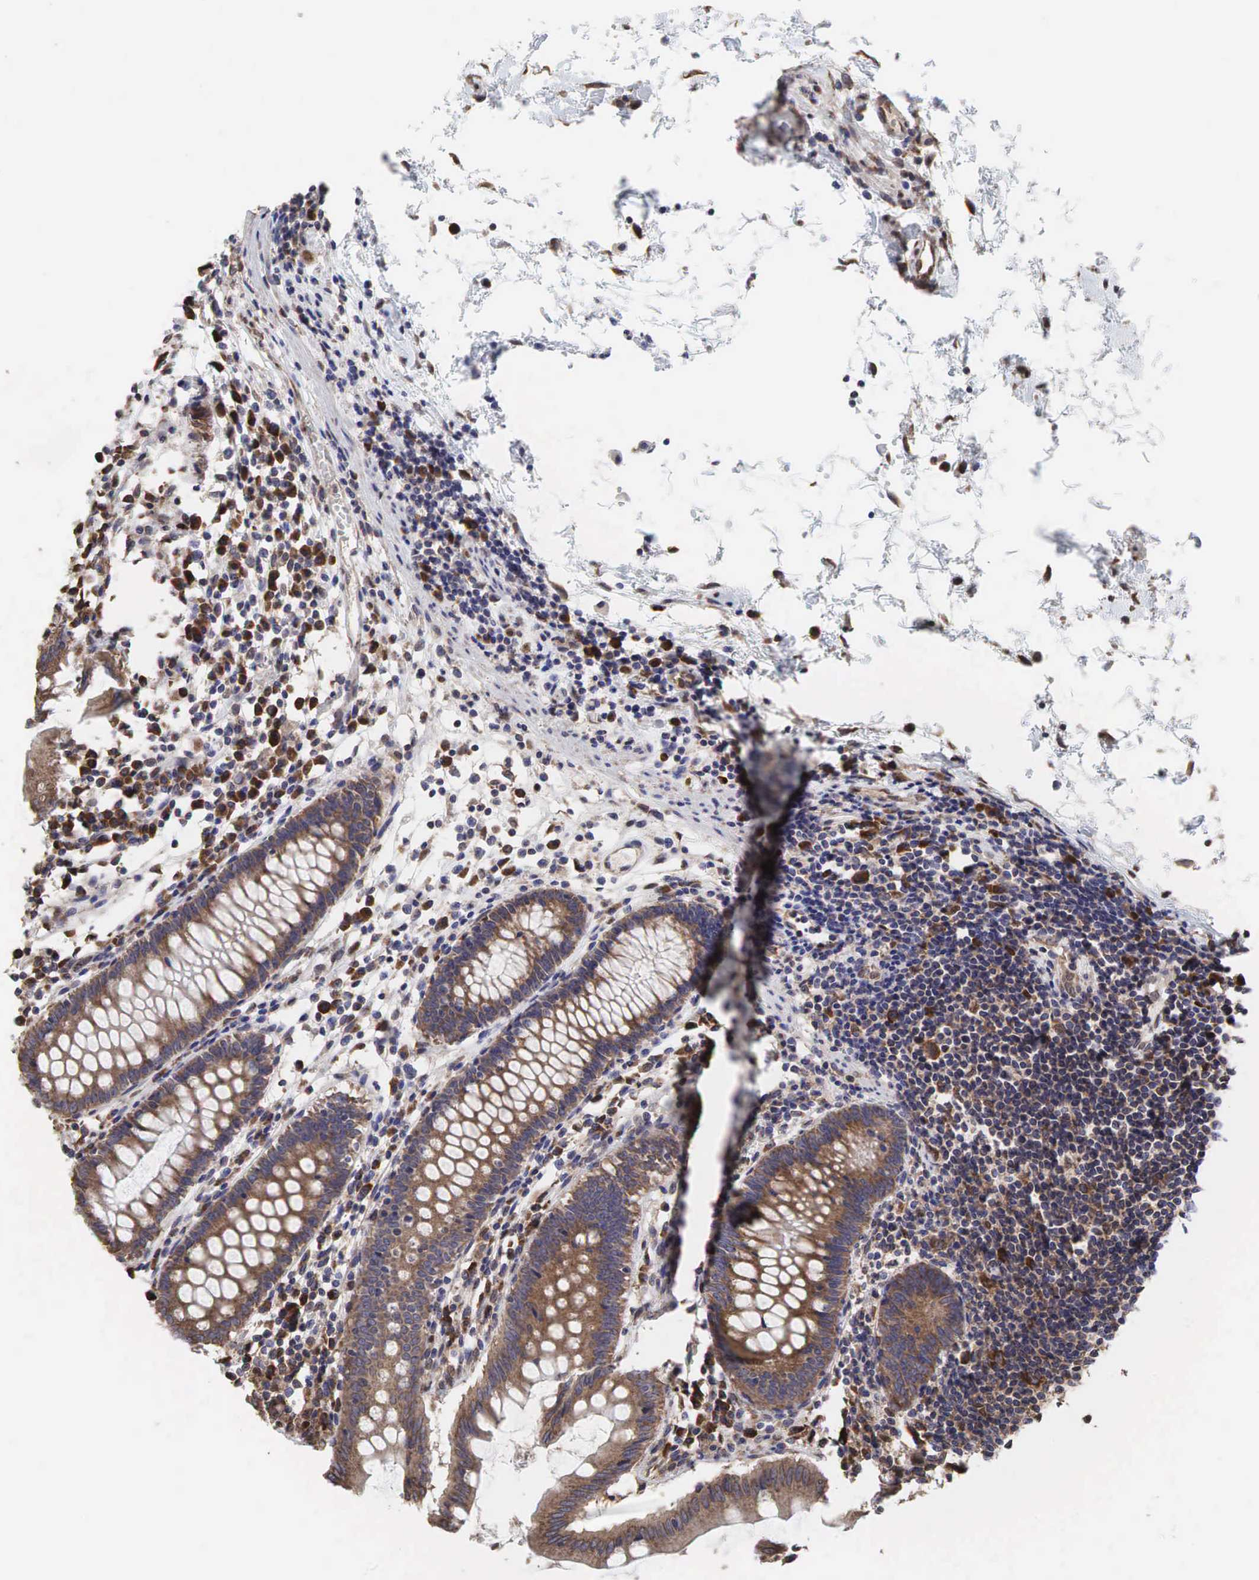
{"staining": {"intensity": "weak", "quantity": ">75%", "location": "cytoplasmic/membranous"}, "tissue": "colon", "cell_type": "Endothelial cells", "image_type": "normal", "snomed": [{"axis": "morphology", "description": "Normal tissue, NOS"}, {"axis": "topography", "description": "Colon"}], "caption": "Weak cytoplasmic/membranous positivity for a protein is seen in approximately >75% of endothelial cells of unremarkable colon using immunohistochemistry (IHC).", "gene": "PABPC5", "patient": {"sex": "female", "age": 55}}